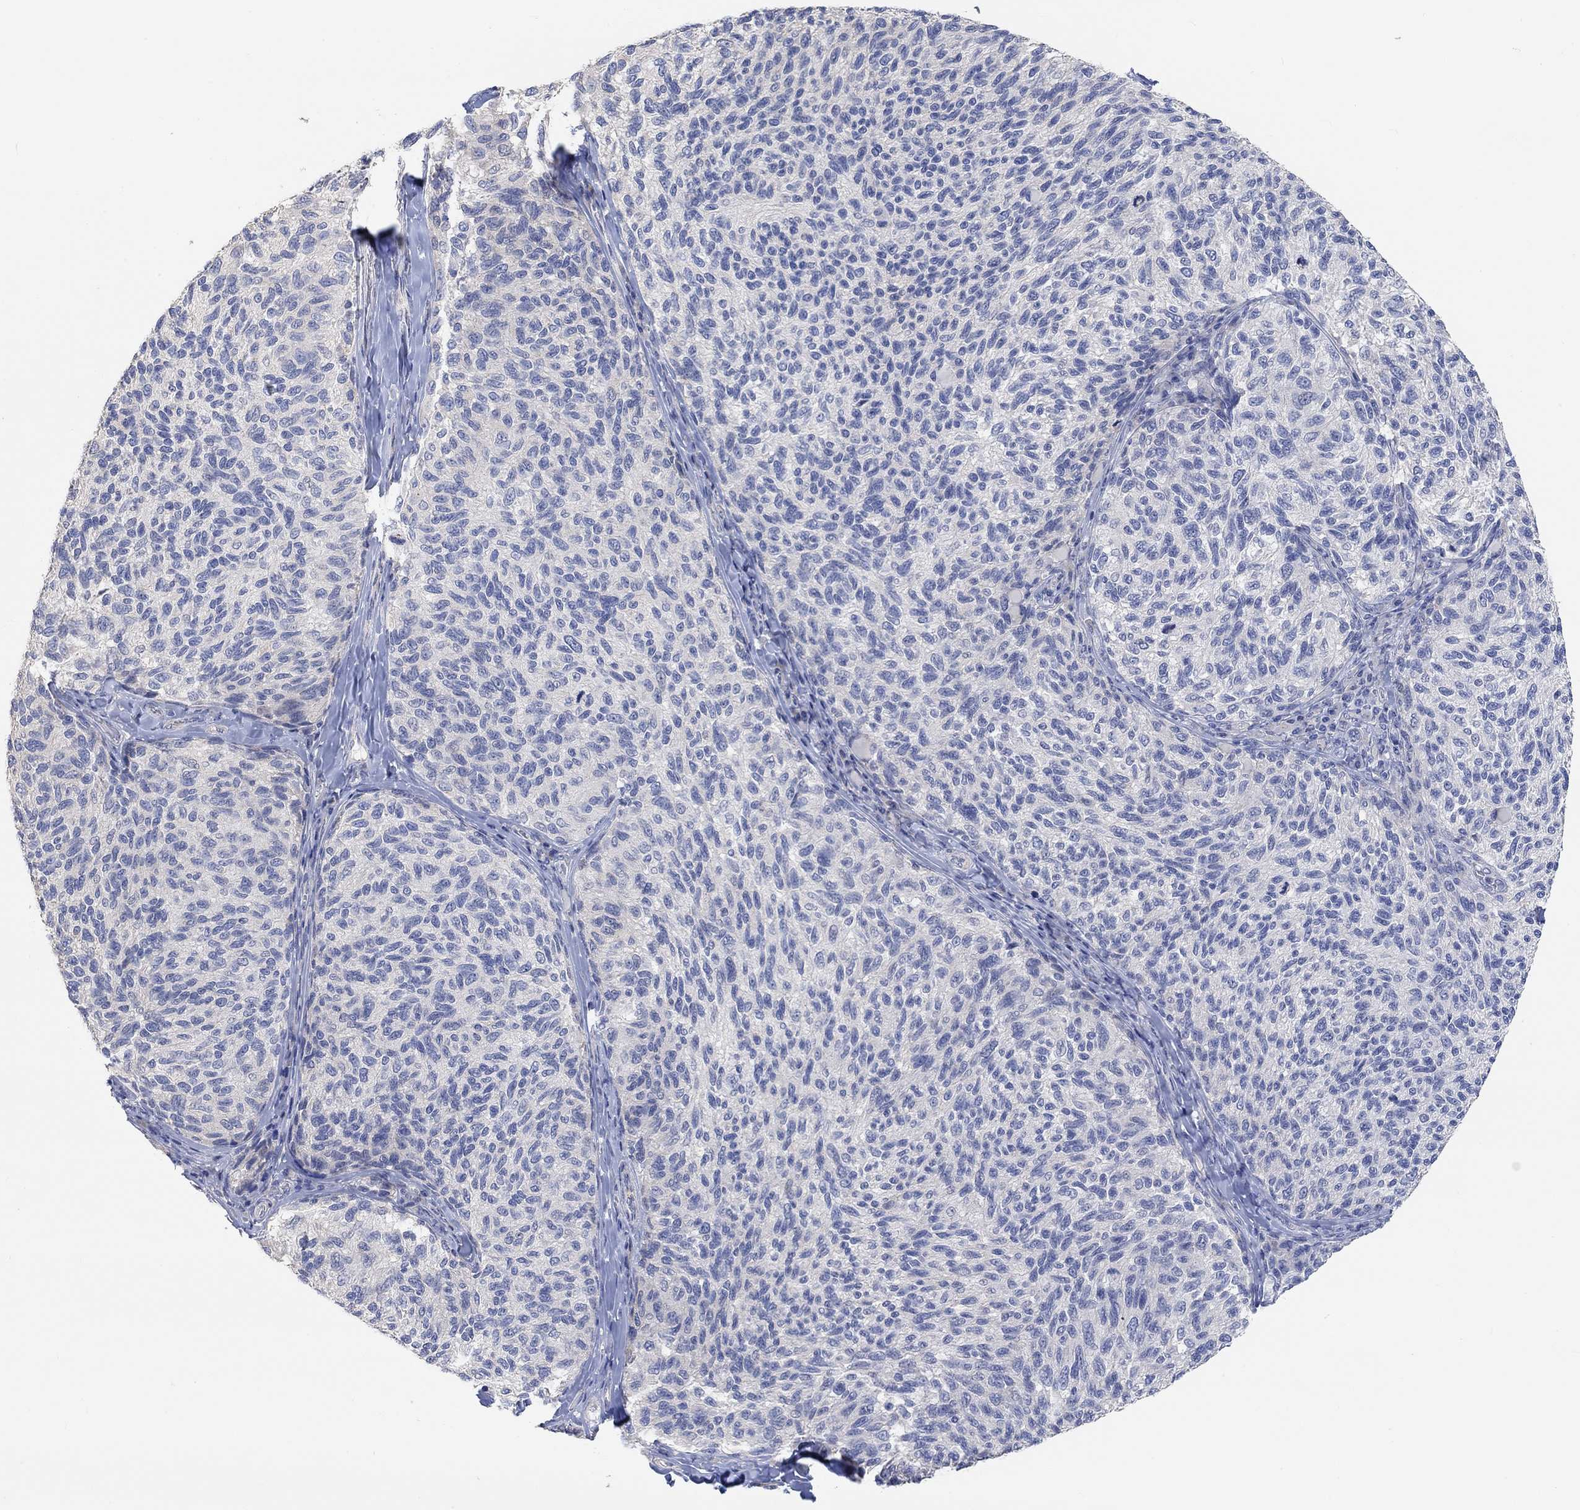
{"staining": {"intensity": "negative", "quantity": "none", "location": "none"}, "tissue": "melanoma", "cell_type": "Tumor cells", "image_type": "cancer", "snomed": [{"axis": "morphology", "description": "Malignant melanoma, NOS"}, {"axis": "topography", "description": "Skin"}], "caption": "This is an immunohistochemistry (IHC) micrograph of human melanoma. There is no staining in tumor cells.", "gene": "NLRP14", "patient": {"sex": "female", "age": 73}}